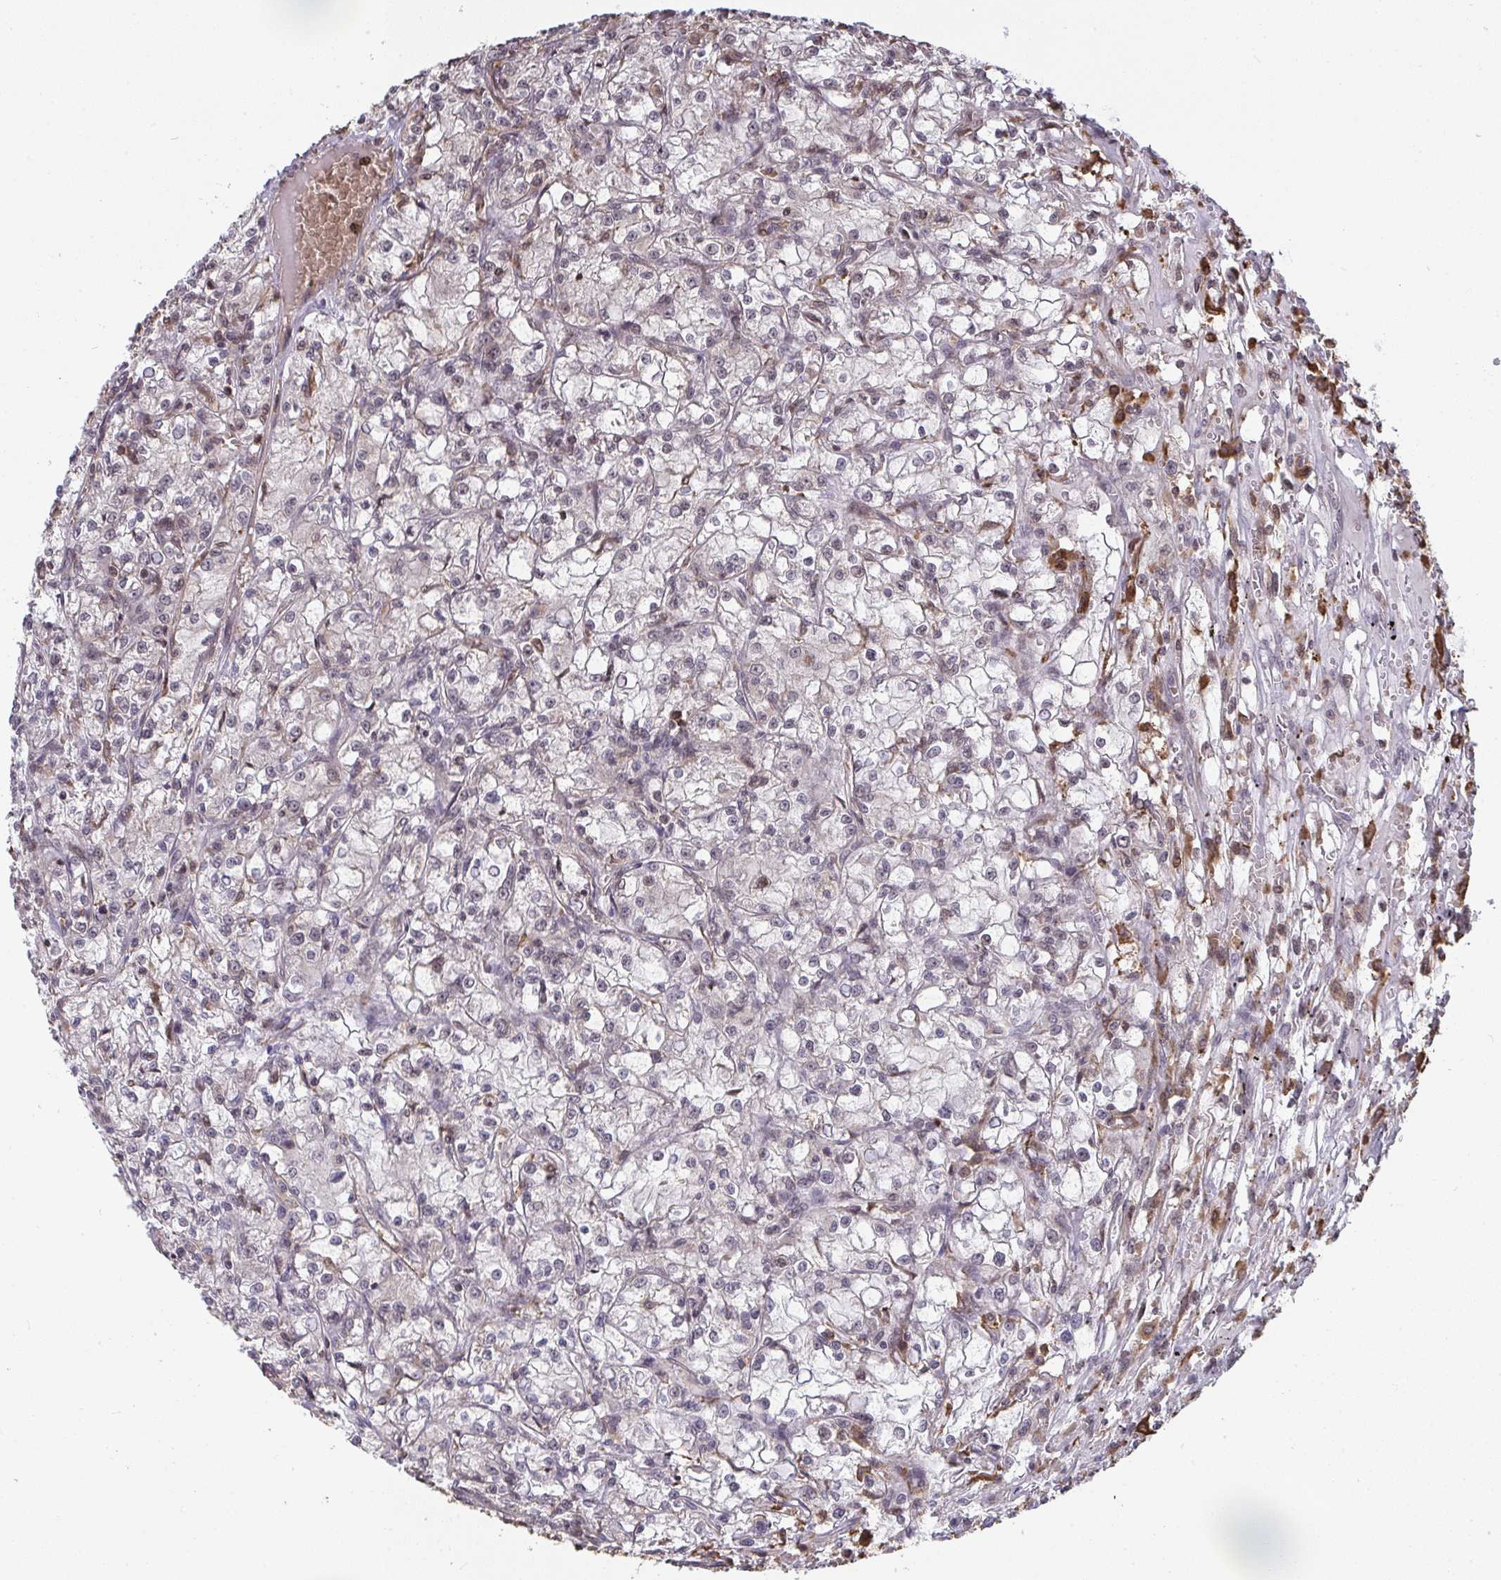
{"staining": {"intensity": "weak", "quantity": "<25%", "location": "nuclear"}, "tissue": "renal cancer", "cell_type": "Tumor cells", "image_type": "cancer", "snomed": [{"axis": "morphology", "description": "Adenocarcinoma, NOS"}, {"axis": "topography", "description": "Kidney"}], "caption": "Immunohistochemistry (IHC) of human renal cancer (adenocarcinoma) reveals no expression in tumor cells.", "gene": "SAP30", "patient": {"sex": "female", "age": 59}}